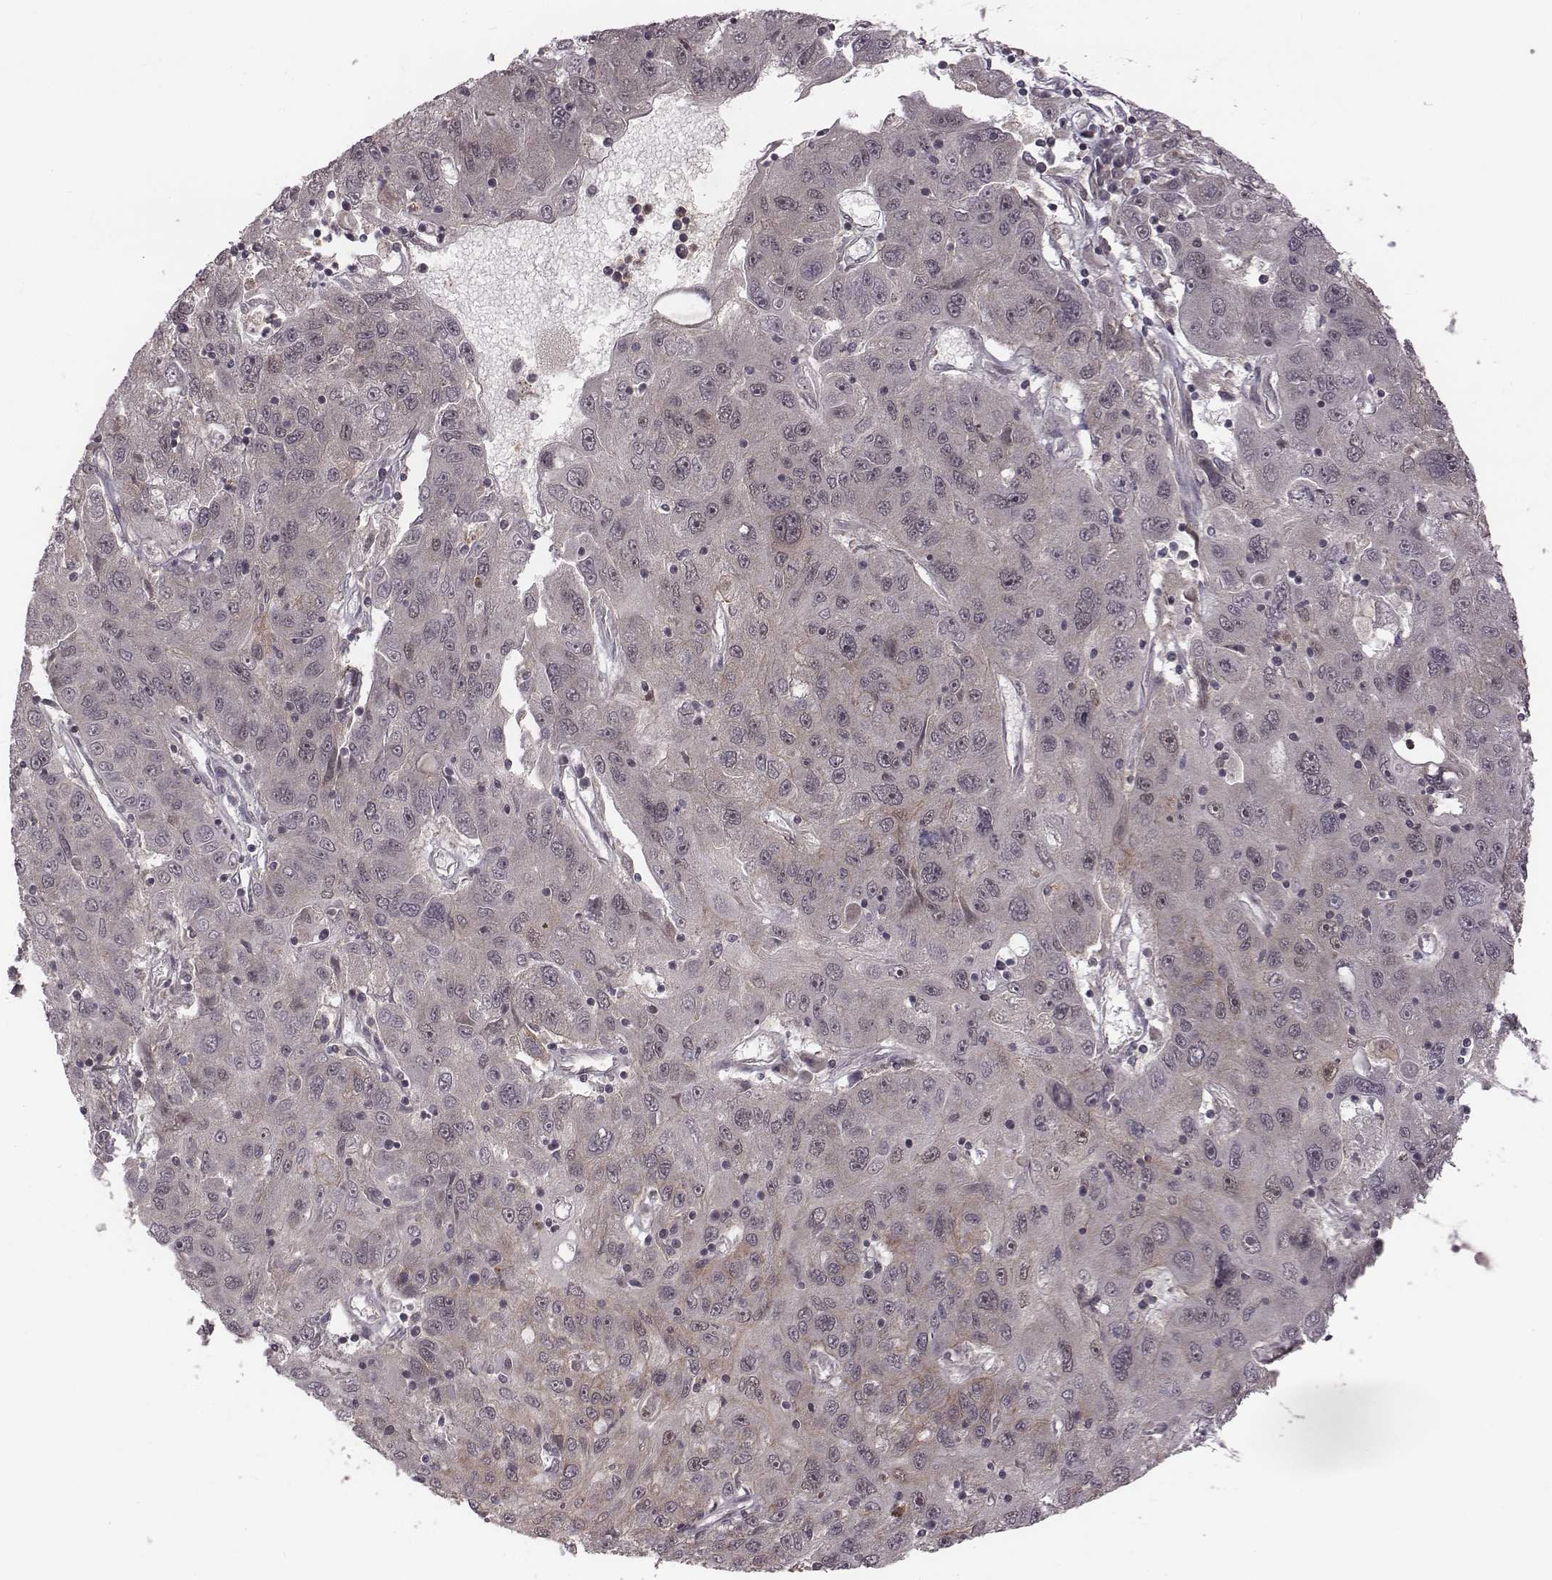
{"staining": {"intensity": "weak", "quantity": "<25%", "location": "cytoplasmic/membranous"}, "tissue": "stomach cancer", "cell_type": "Tumor cells", "image_type": "cancer", "snomed": [{"axis": "morphology", "description": "Adenocarcinoma, NOS"}, {"axis": "topography", "description": "Stomach"}], "caption": "Stomach cancer (adenocarcinoma) stained for a protein using IHC displays no expression tumor cells.", "gene": "RPL3", "patient": {"sex": "male", "age": 56}}